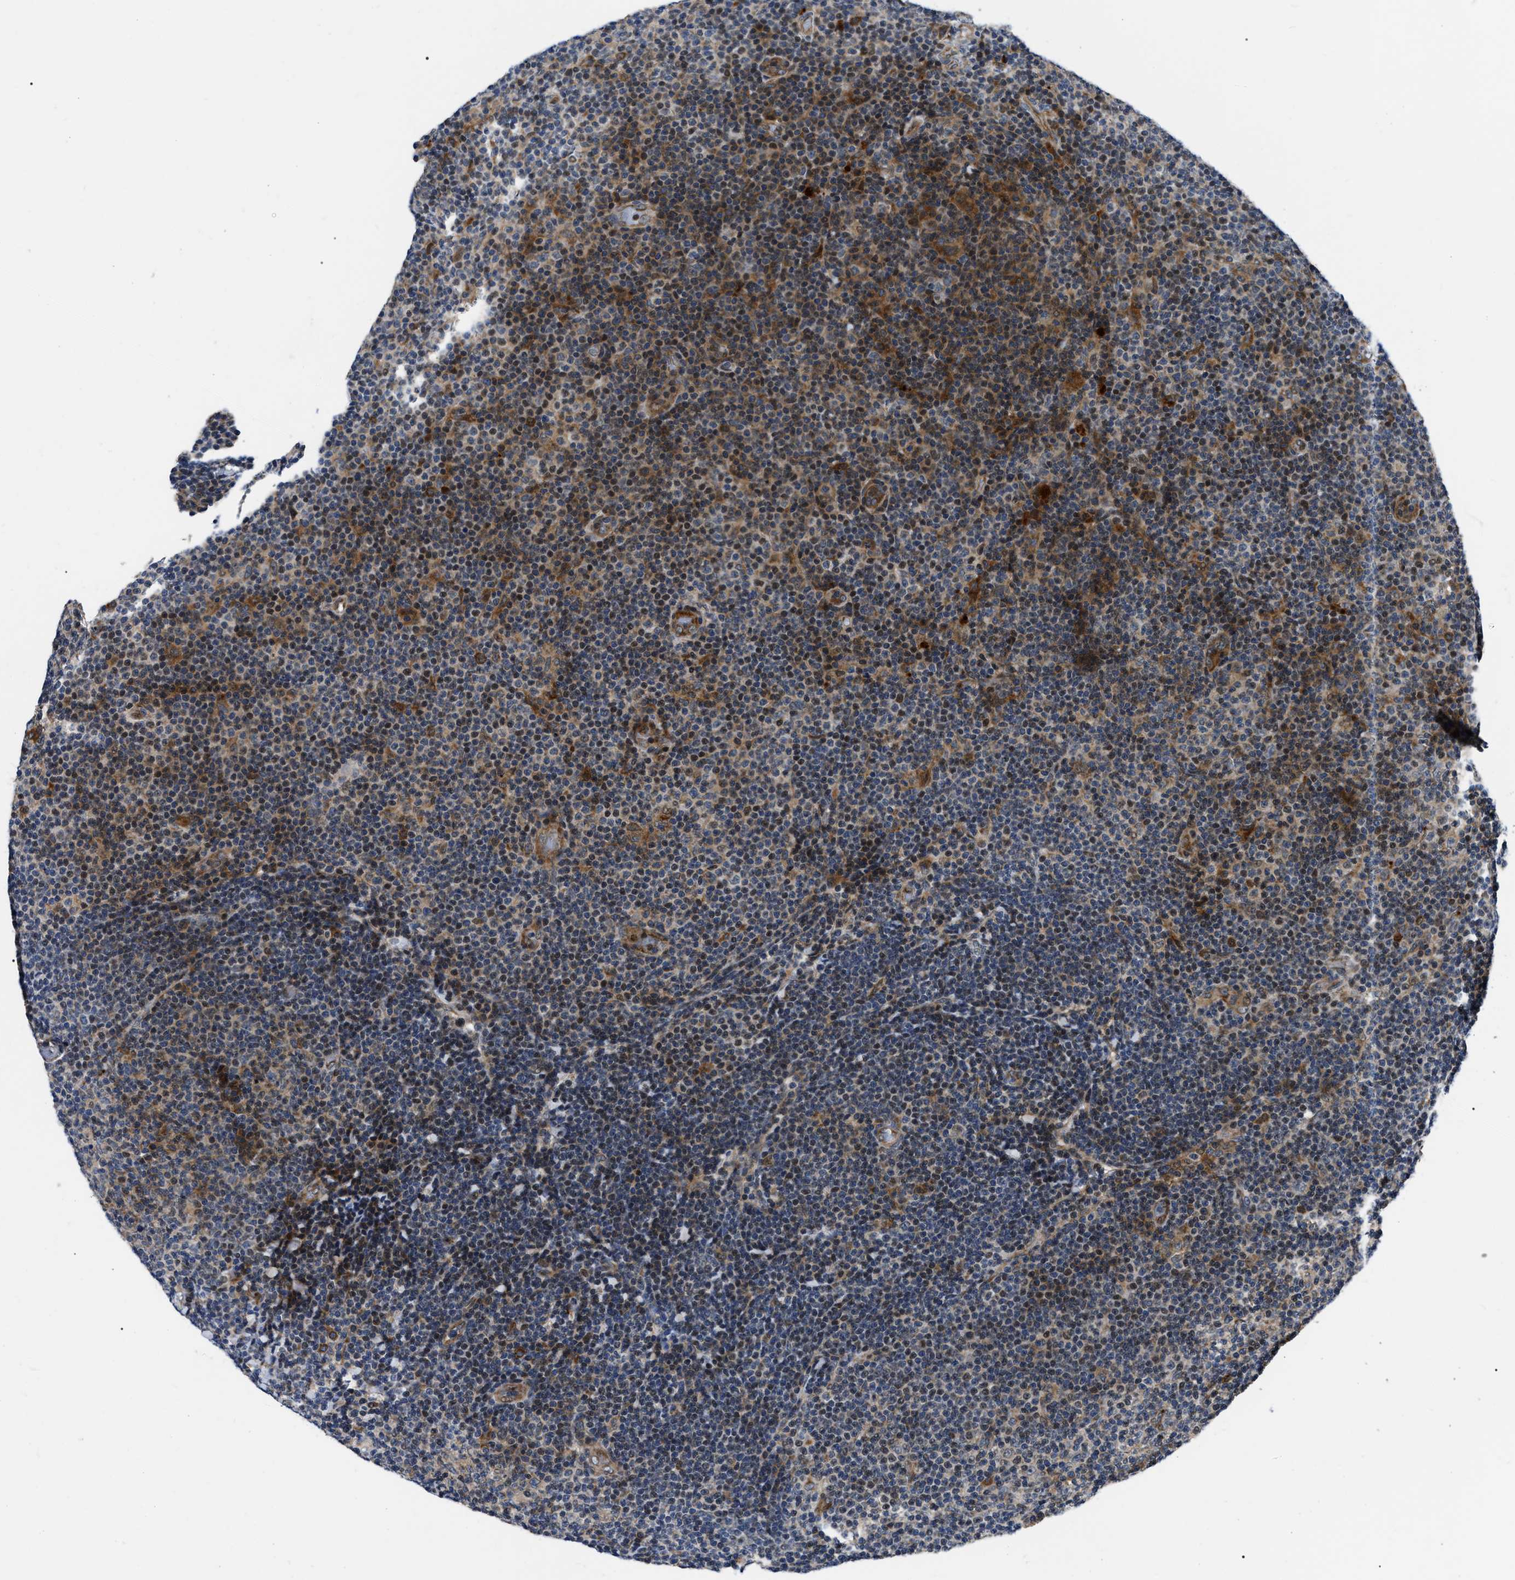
{"staining": {"intensity": "moderate", "quantity": "25%-75%", "location": "cytoplasmic/membranous"}, "tissue": "lymphoma", "cell_type": "Tumor cells", "image_type": "cancer", "snomed": [{"axis": "morphology", "description": "Malignant lymphoma, non-Hodgkin's type, Low grade"}, {"axis": "topography", "description": "Lymph node"}], "caption": "Immunohistochemical staining of lymphoma shows moderate cytoplasmic/membranous protein expression in approximately 25%-75% of tumor cells. The staining is performed using DAB brown chromogen to label protein expression. The nuclei are counter-stained blue using hematoxylin.", "gene": "PPWD1", "patient": {"sex": "male", "age": 83}}